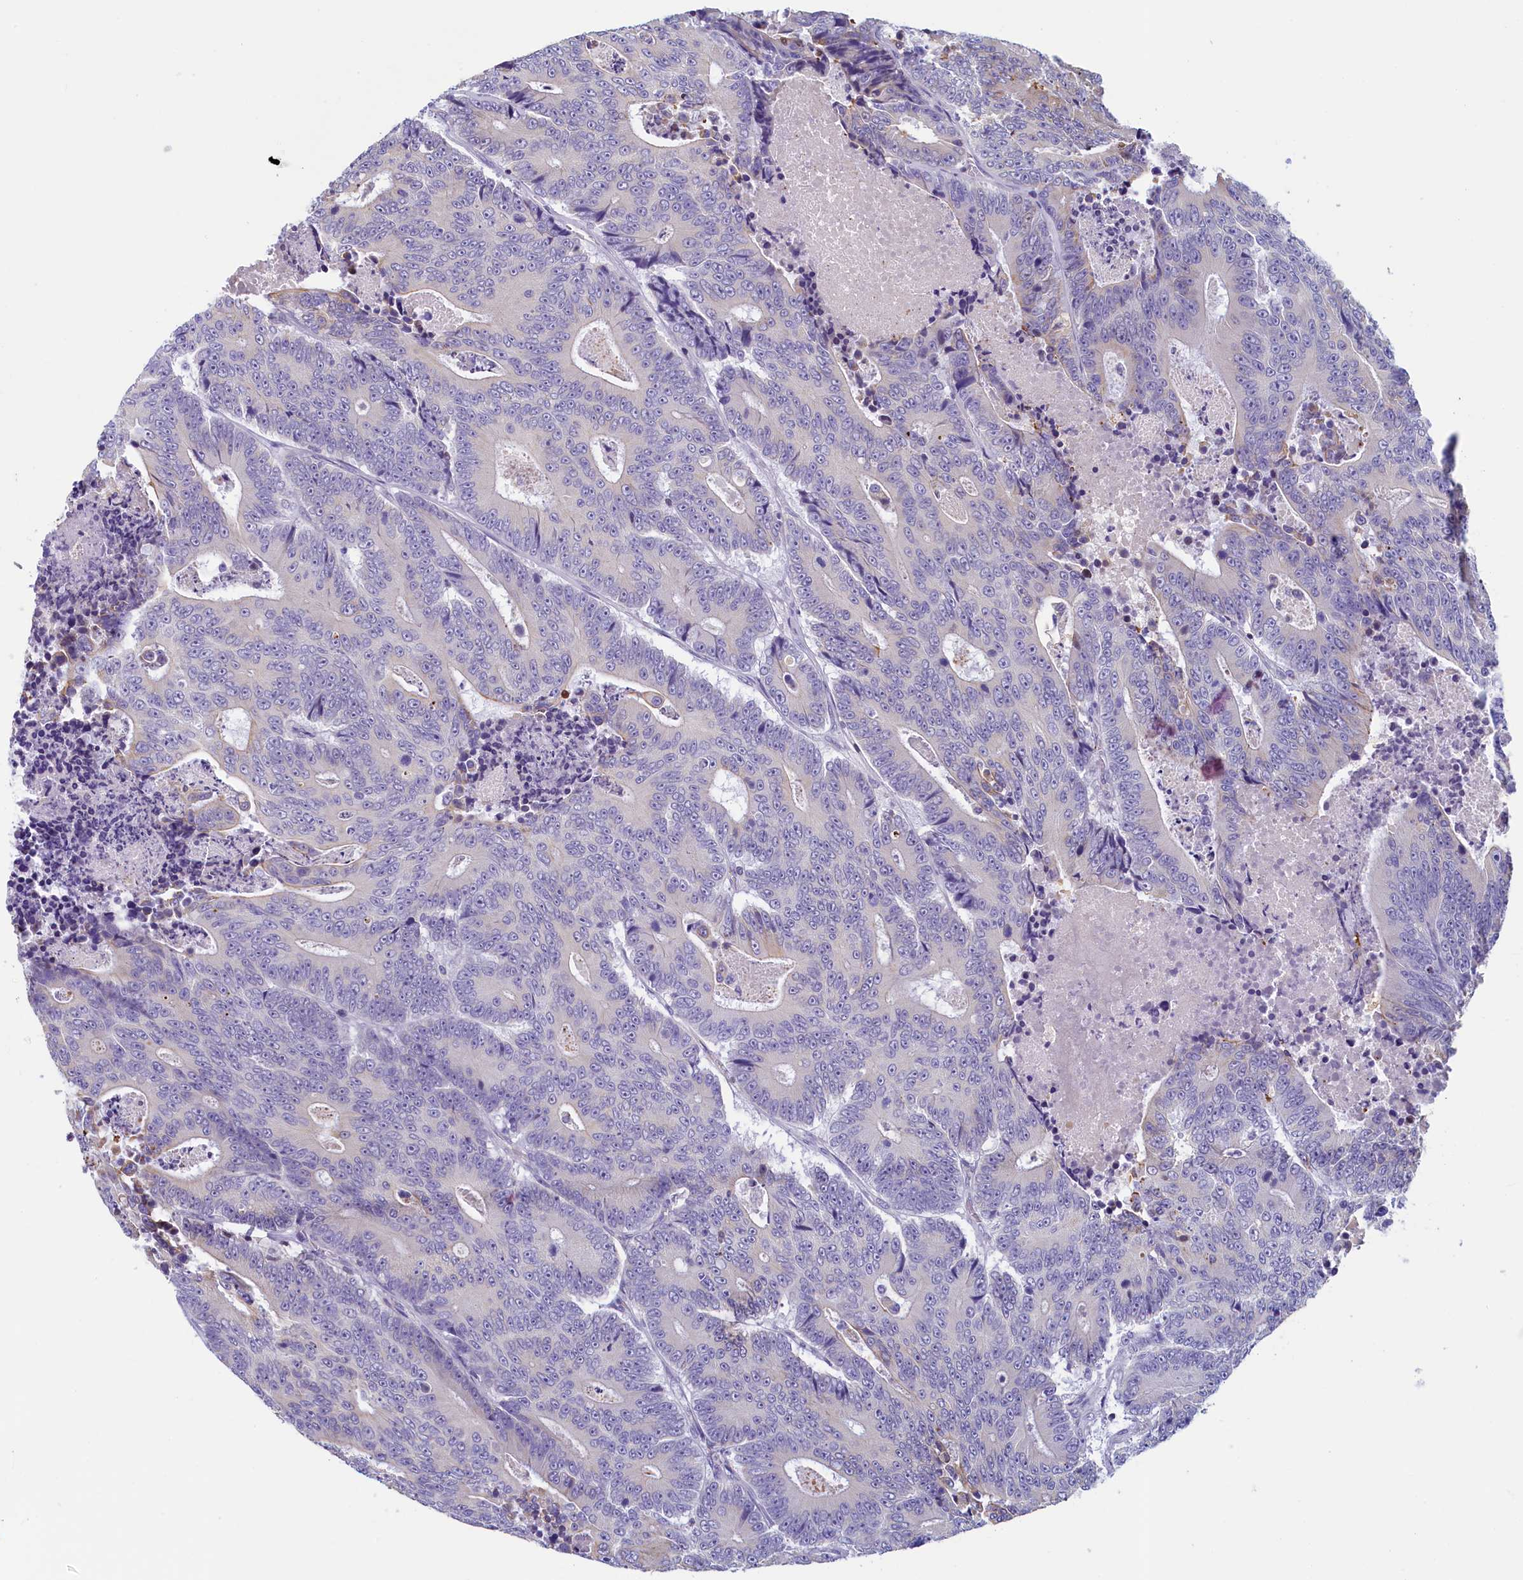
{"staining": {"intensity": "negative", "quantity": "none", "location": "none"}, "tissue": "colorectal cancer", "cell_type": "Tumor cells", "image_type": "cancer", "snomed": [{"axis": "morphology", "description": "Adenocarcinoma, NOS"}, {"axis": "topography", "description": "Colon"}], "caption": "Tumor cells show no significant expression in colorectal adenocarcinoma.", "gene": "TRAF3IP3", "patient": {"sex": "male", "age": 83}}